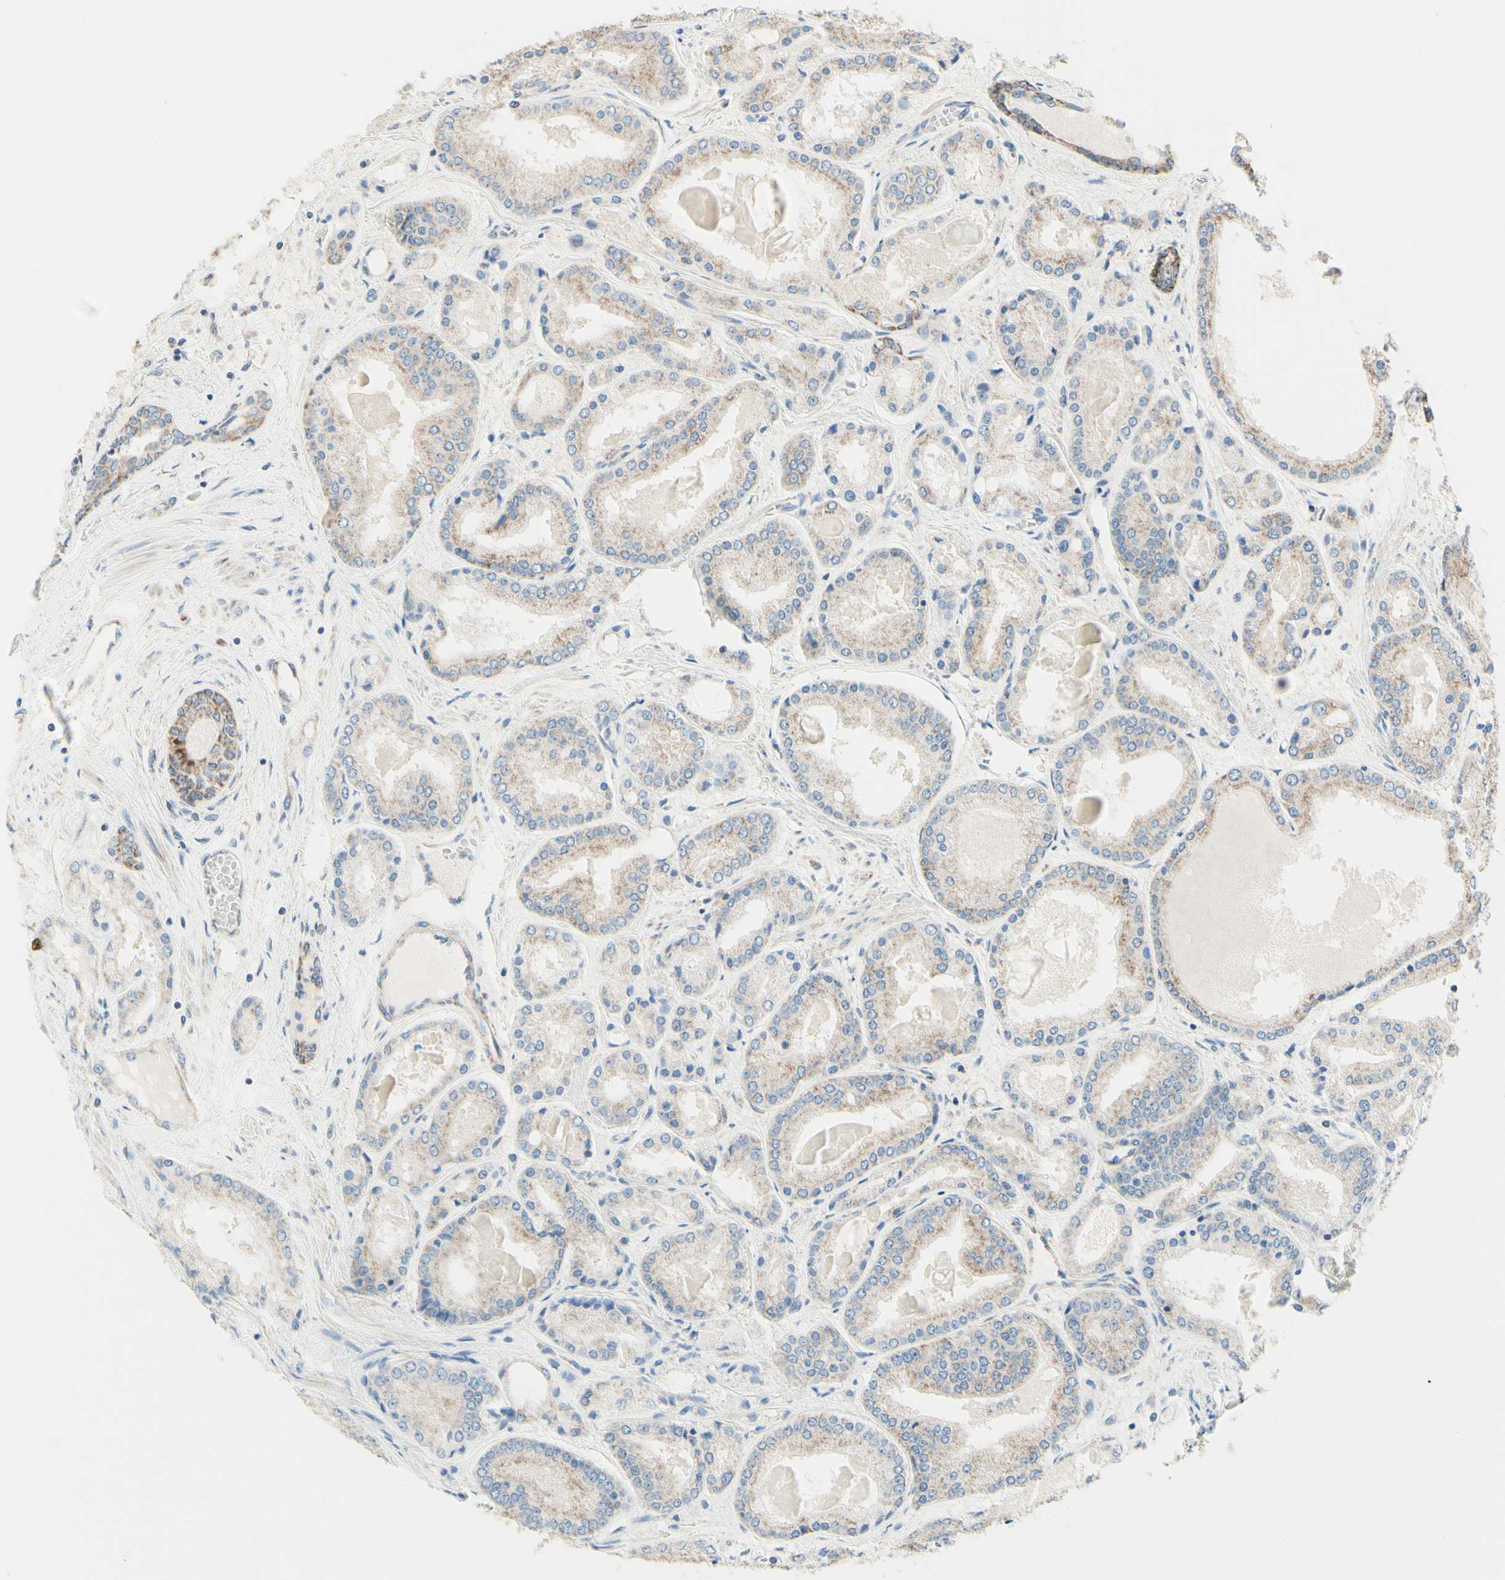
{"staining": {"intensity": "moderate", "quantity": "<25%", "location": "cytoplasmic/membranous"}, "tissue": "prostate cancer", "cell_type": "Tumor cells", "image_type": "cancer", "snomed": [{"axis": "morphology", "description": "Adenocarcinoma, High grade"}, {"axis": "topography", "description": "Prostate"}], "caption": "Prostate high-grade adenocarcinoma tissue exhibits moderate cytoplasmic/membranous positivity in about <25% of tumor cells, visualized by immunohistochemistry. (Brightfield microscopy of DAB IHC at high magnification).", "gene": "ARMC10", "patient": {"sex": "male", "age": 59}}